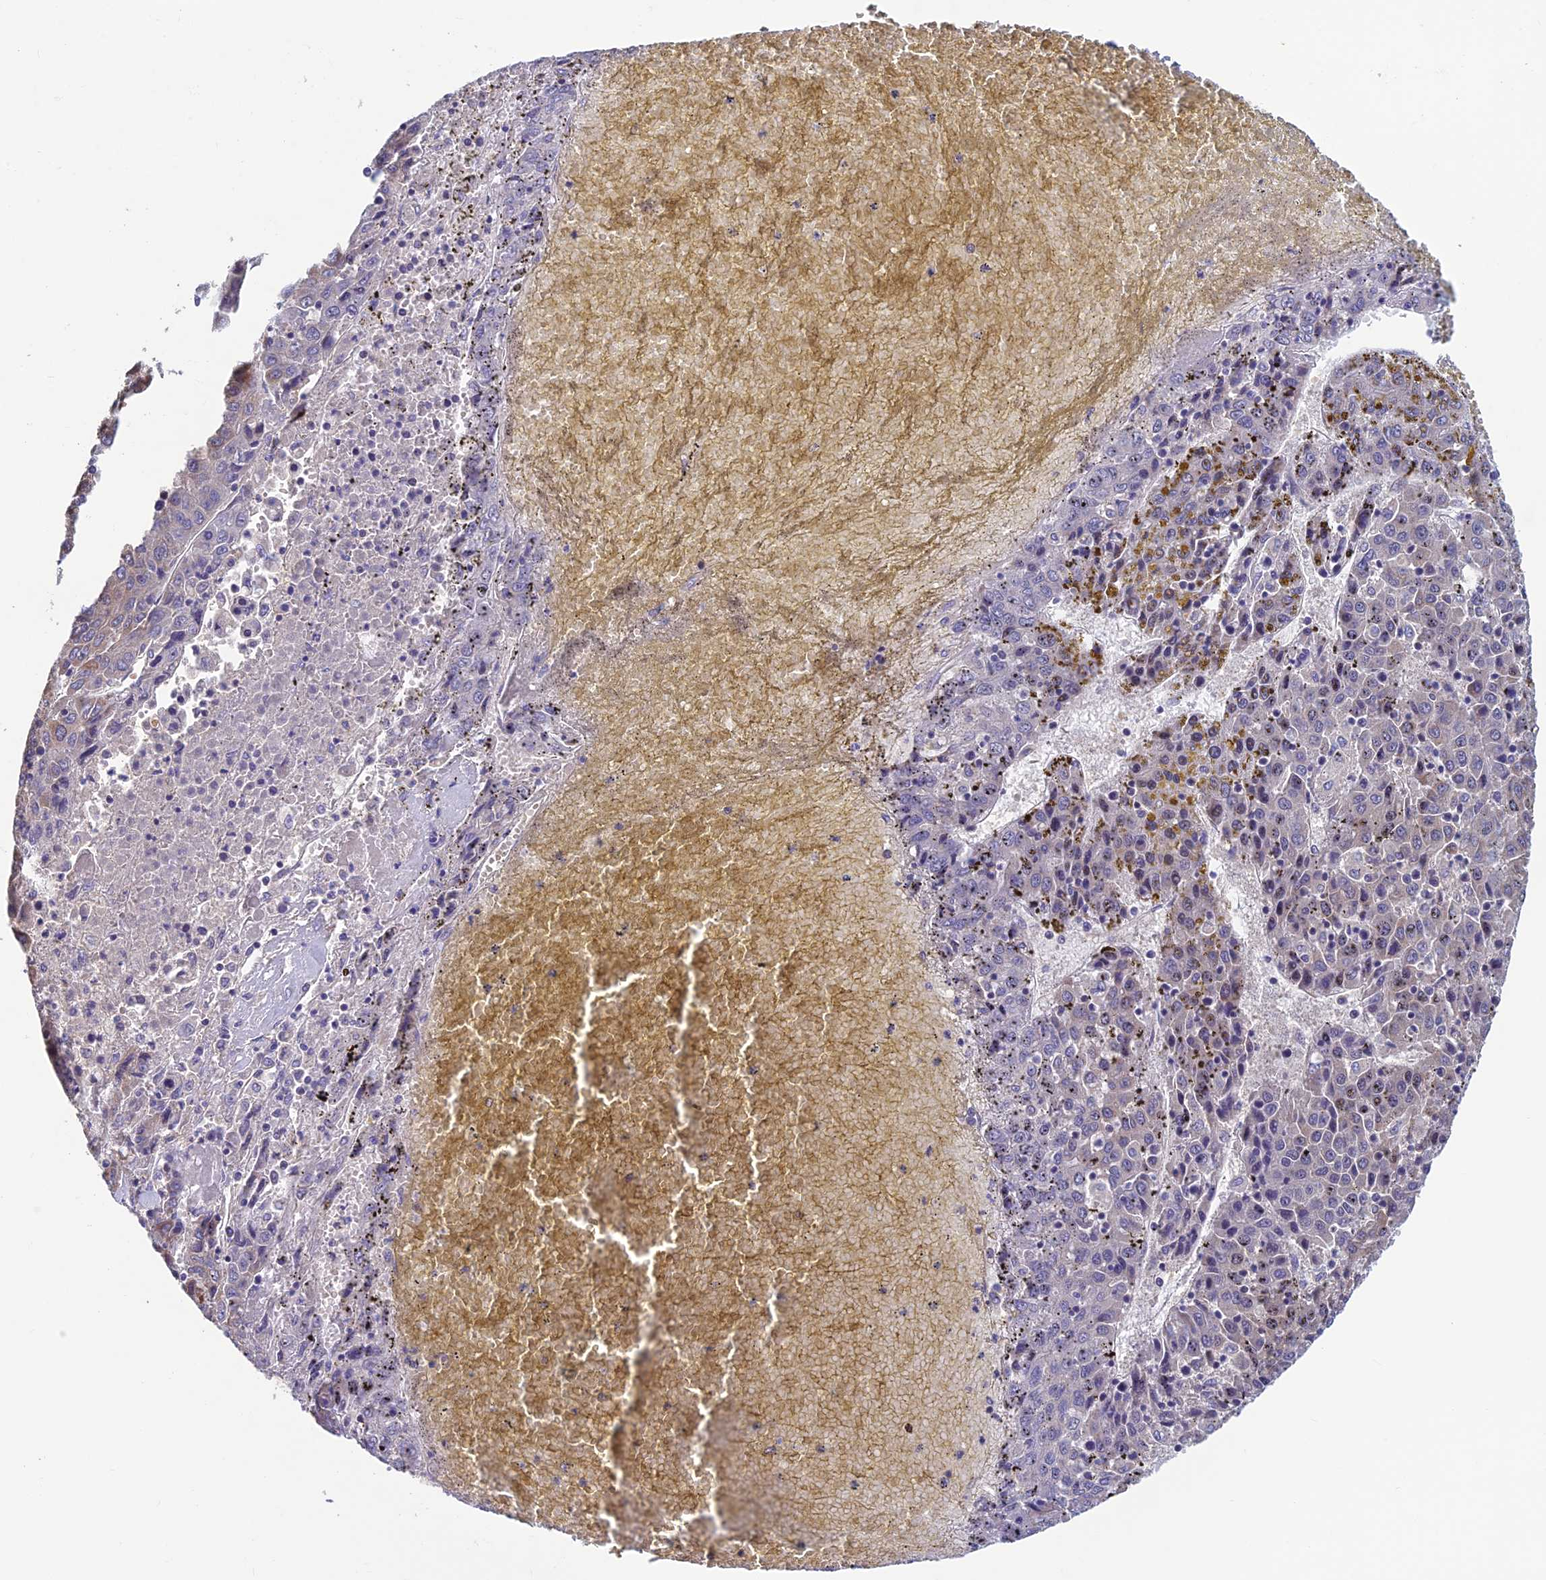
{"staining": {"intensity": "negative", "quantity": "none", "location": "none"}, "tissue": "liver cancer", "cell_type": "Tumor cells", "image_type": "cancer", "snomed": [{"axis": "morphology", "description": "Carcinoma, Hepatocellular, NOS"}, {"axis": "topography", "description": "Liver"}], "caption": "Immunohistochemistry photomicrograph of neoplastic tissue: human liver cancer stained with DAB displays no significant protein positivity in tumor cells. The staining is performed using DAB brown chromogen with nuclei counter-stained in using hematoxylin.", "gene": "HECA", "patient": {"sex": "female", "age": 53}}